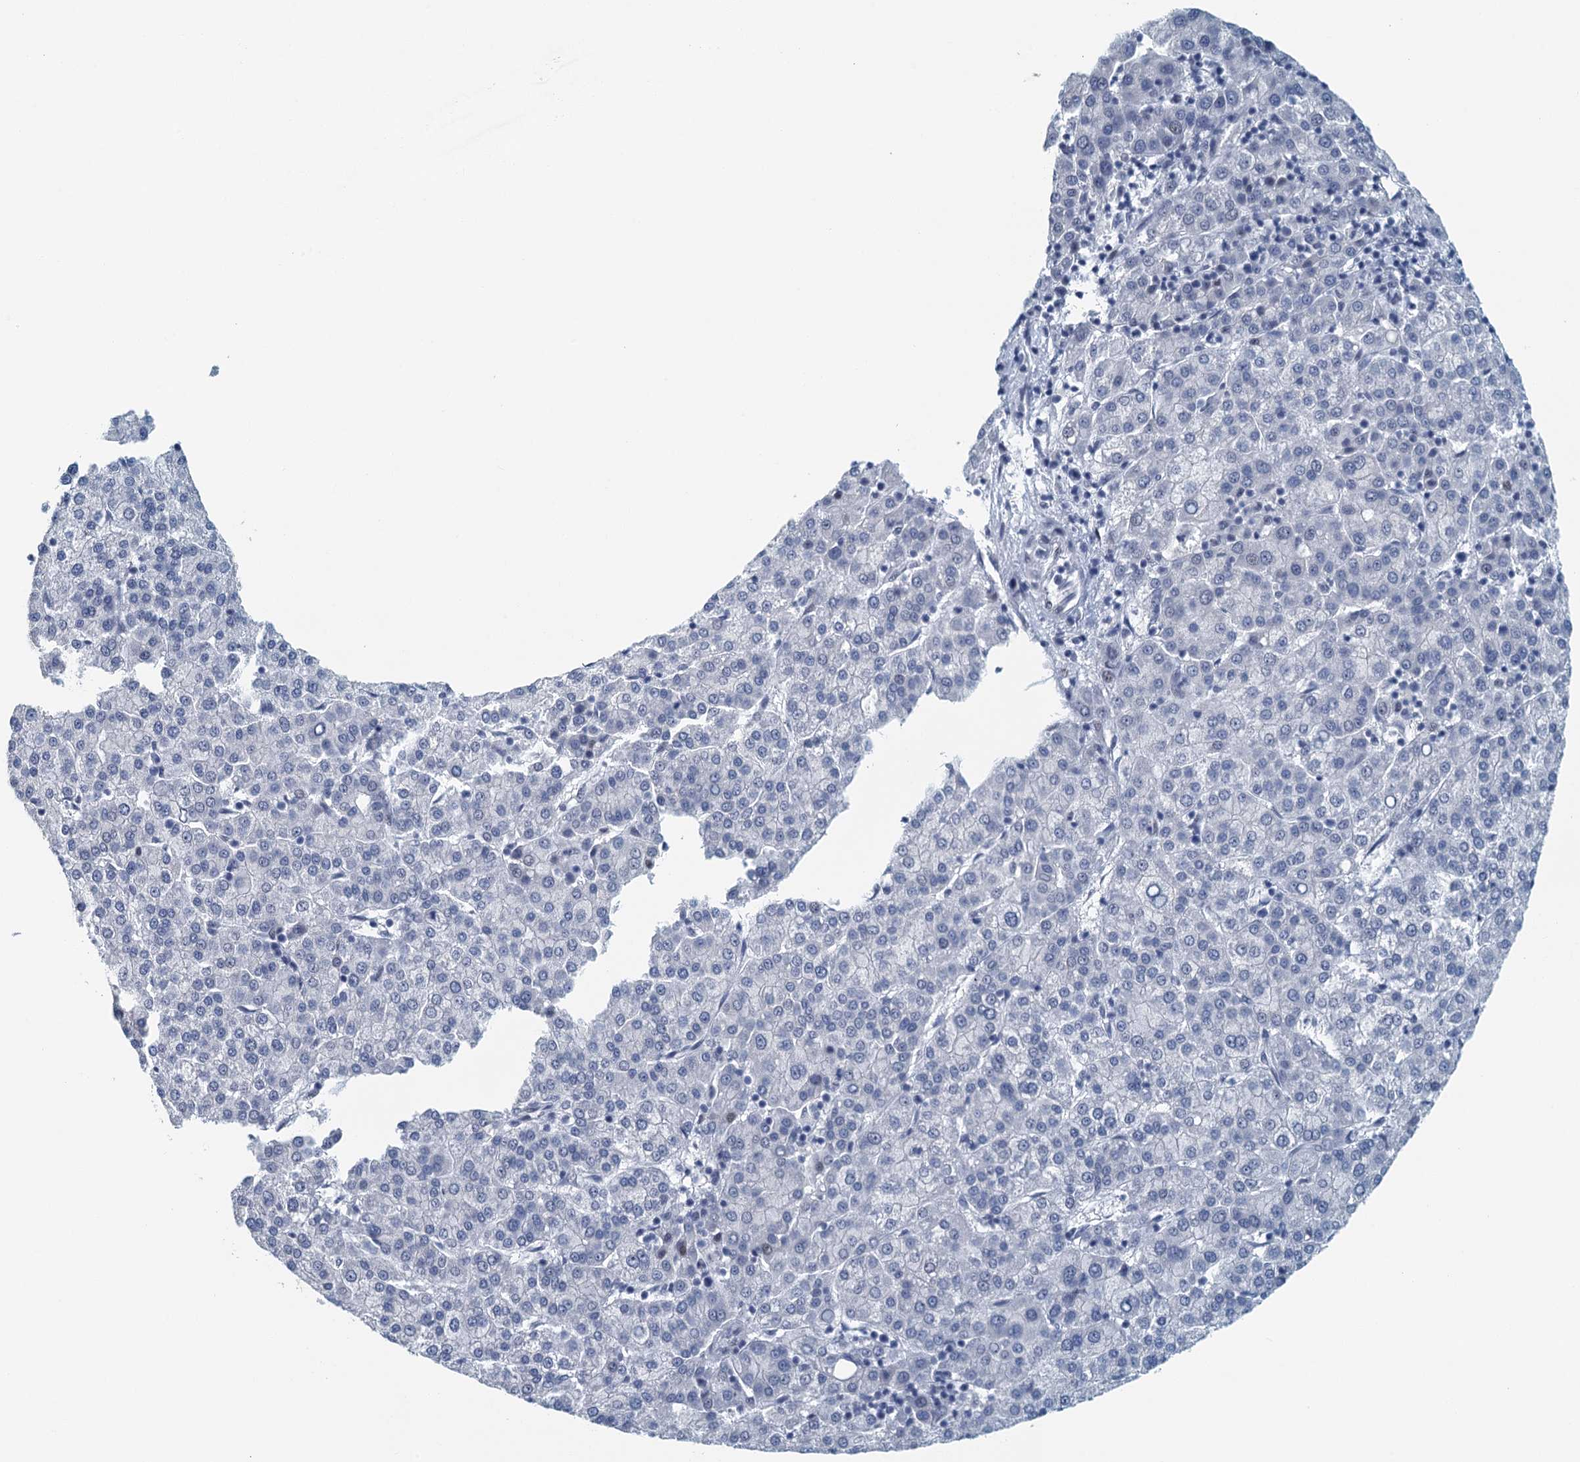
{"staining": {"intensity": "negative", "quantity": "none", "location": "none"}, "tissue": "liver cancer", "cell_type": "Tumor cells", "image_type": "cancer", "snomed": [{"axis": "morphology", "description": "Carcinoma, Hepatocellular, NOS"}, {"axis": "topography", "description": "Liver"}], "caption": "Histopathology image shows no protein staining in tumor cells of hepatocellular carcinoma (liver) tissue.", "gene": "TTLL9", "patient": {"sex": "female", "age": 58}}